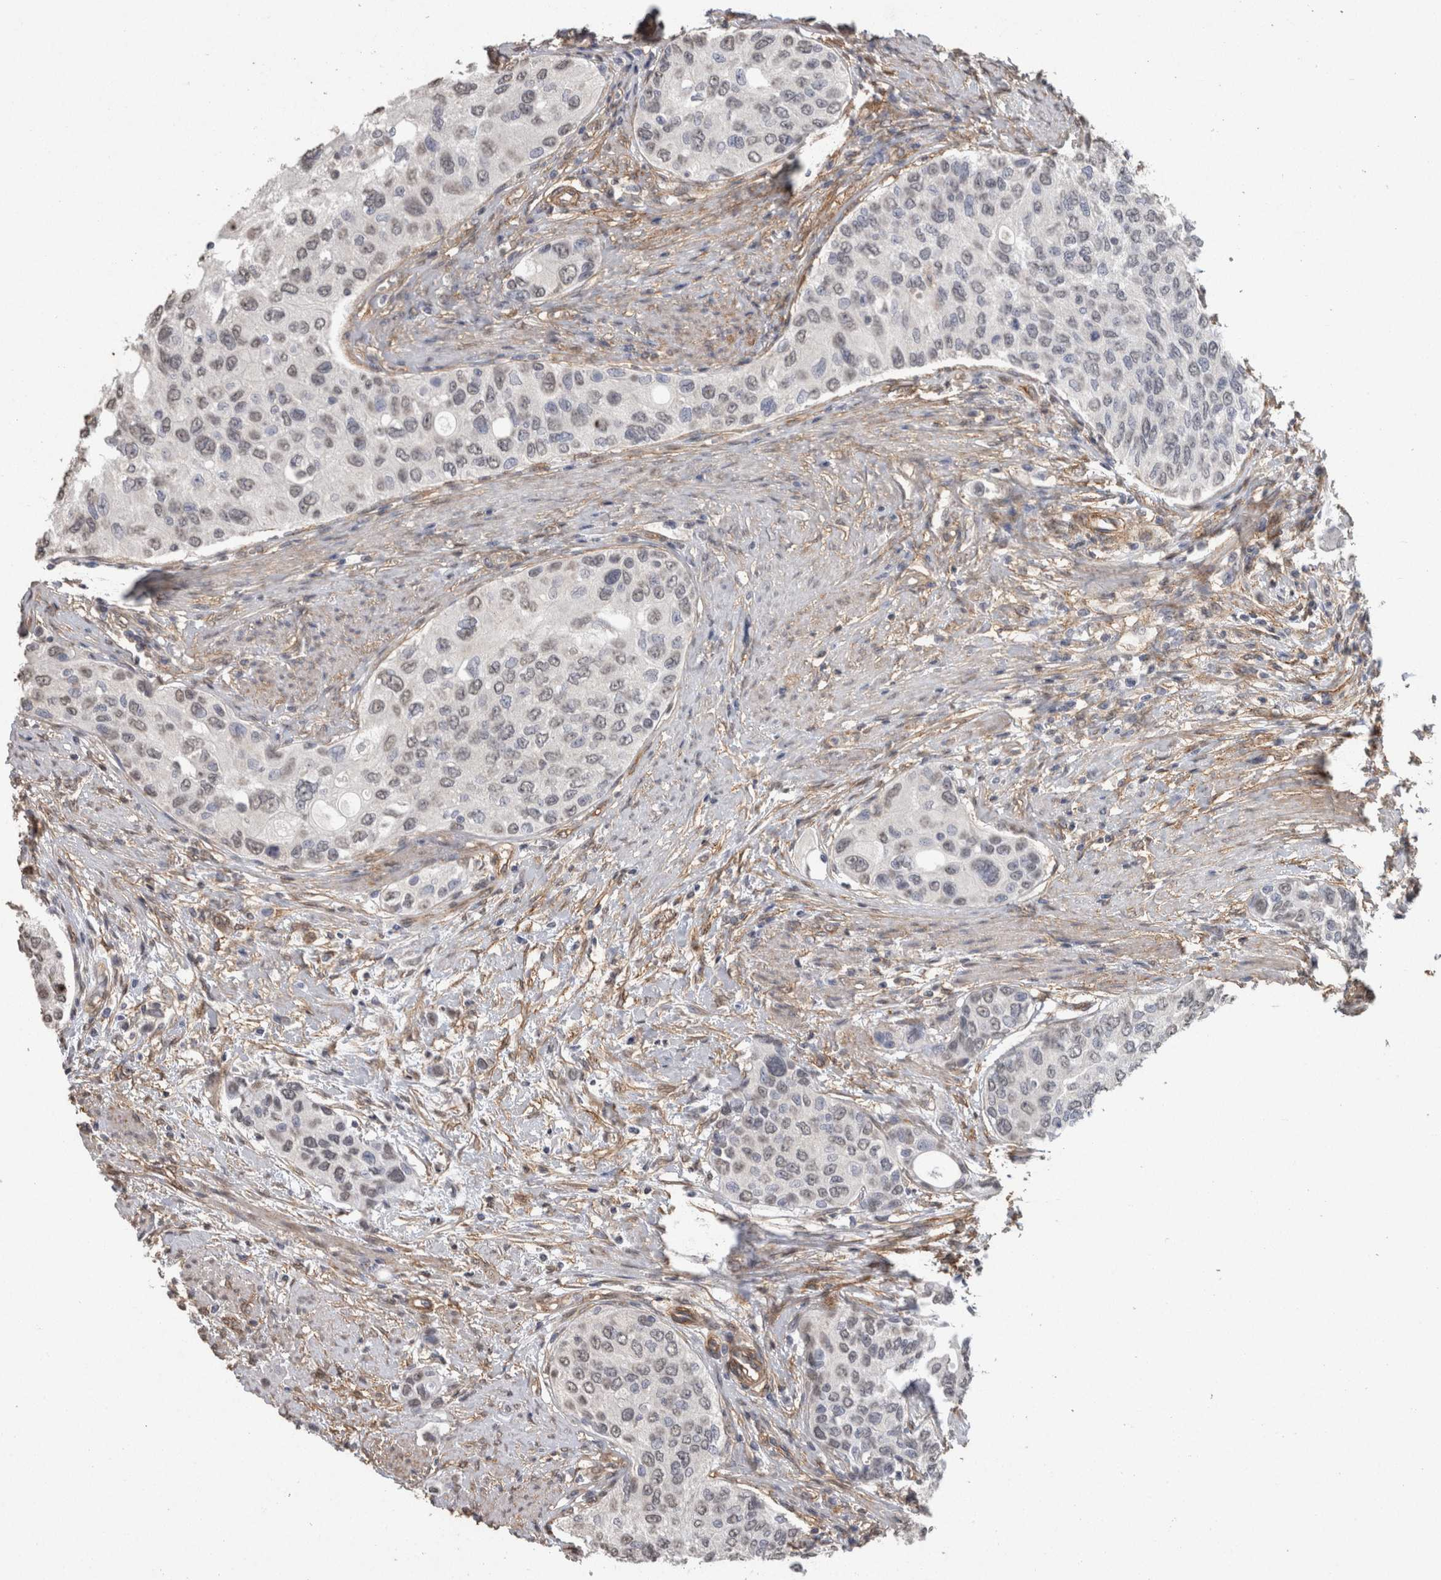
{"staining": {"intensity": "weak", "quantity": "<25%", "location": "nuclear"}, "tissue": "urothelial cancer", "cell_type": "Tumor cells", "image_type": "cancer", "snomed": [{"axis": "morphology", "description": "Urothelial carcinoma, High grade"}, {"axis": "topography", "description": "Urinary bladder"}], "caption": "Urothelial cancer was stained to show a protein in brown. There is no significant expression in tumor cells.", "gene": "RECK", "patient": {"sex": "female", "age": 56}}